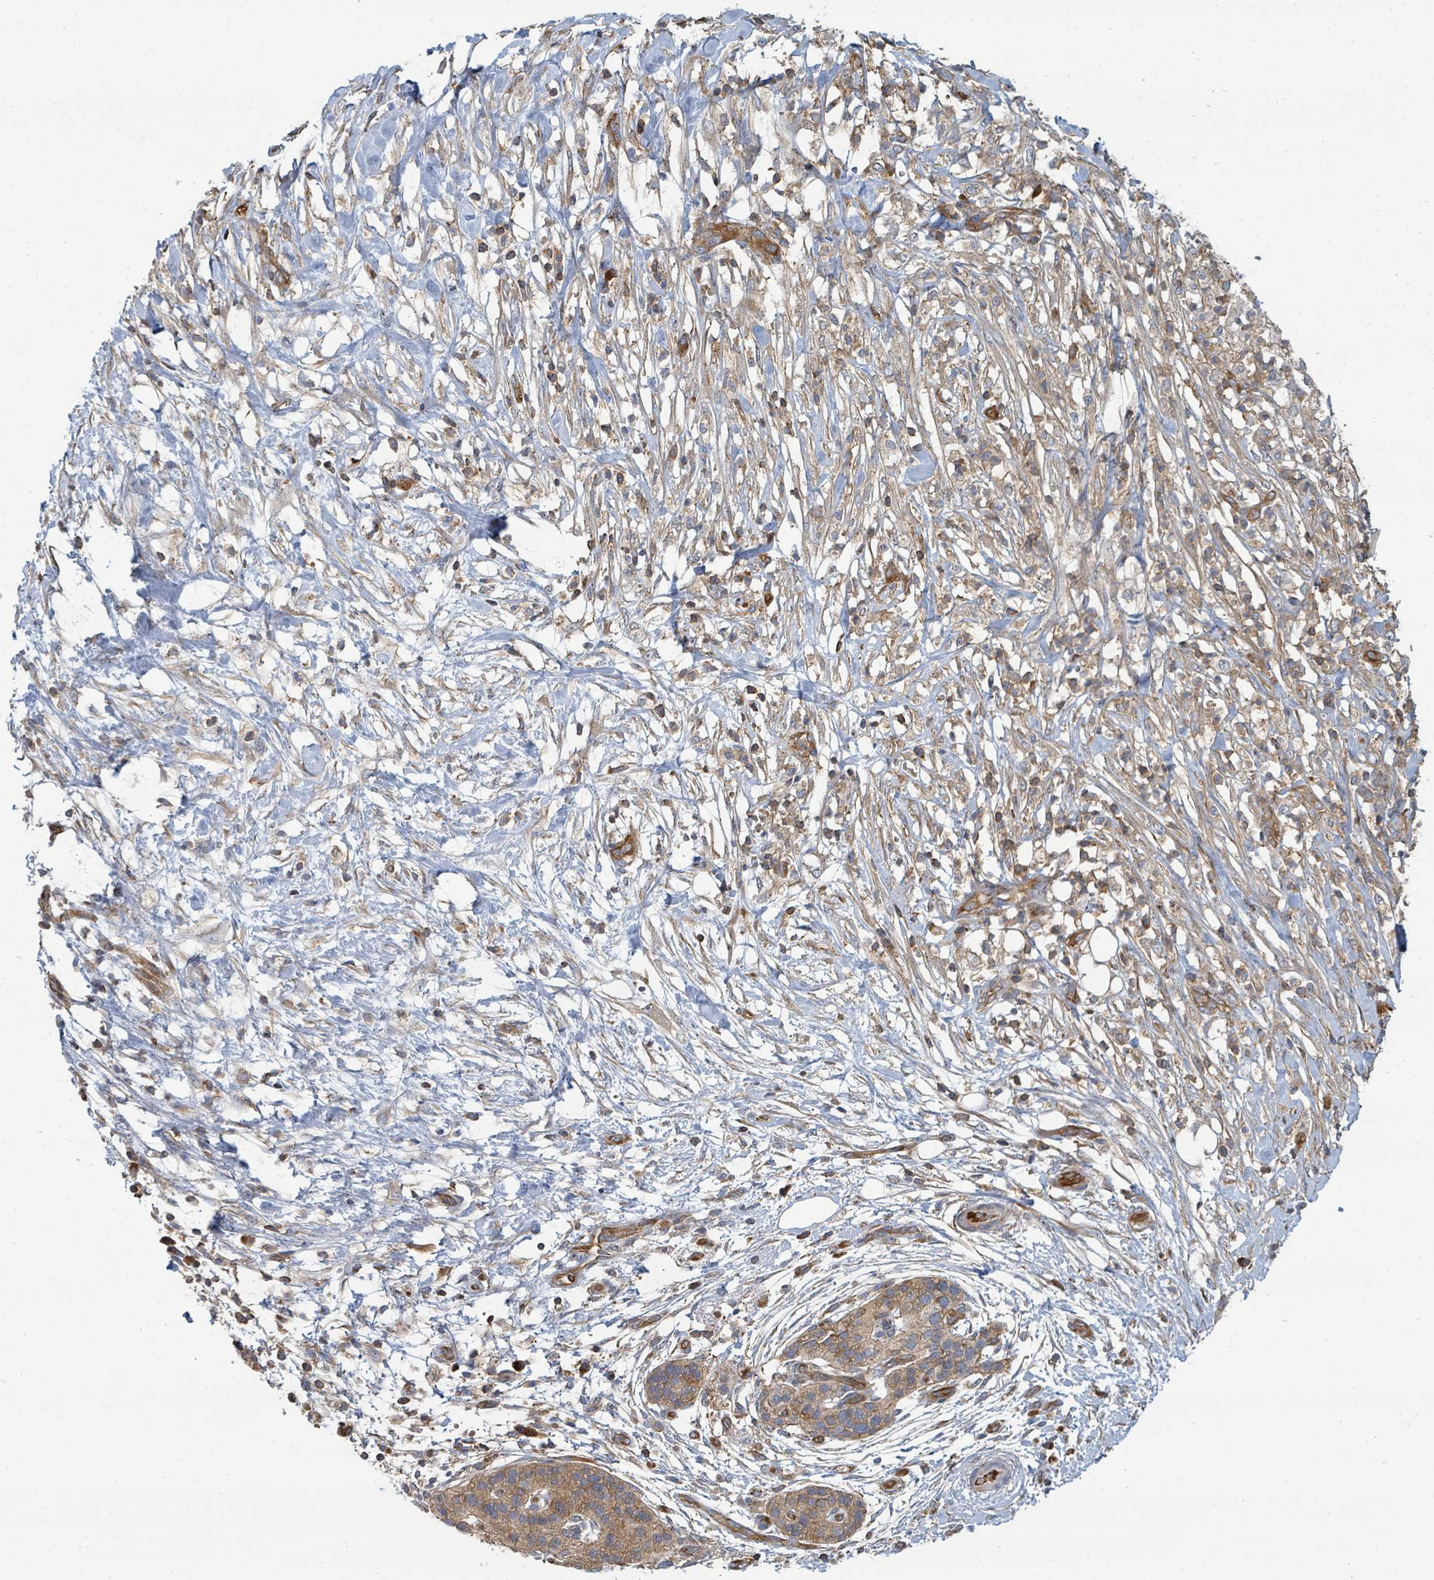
{"staining": {"intensity": "weak", "quantity": ">75%", "location": "cytoplasmic/membranous"}, "tissue": "pancreatic cancer", "cell_type": "Tumor cells", "image_type": "cancer", "snomed": [{"axis": "morphology", "description": "Adenocarcinoma, NOS"}, {"axis": "topography", "description": "Pancreas"}], "caption": "This is a histology image of IHC staining of pancreatic adenocarcinoma, which shows weak staining in the cytoplasmic/membranous of tumor cells.", "gene": "BOLA2B", "patient": {"sex": "female", "age": 72}}